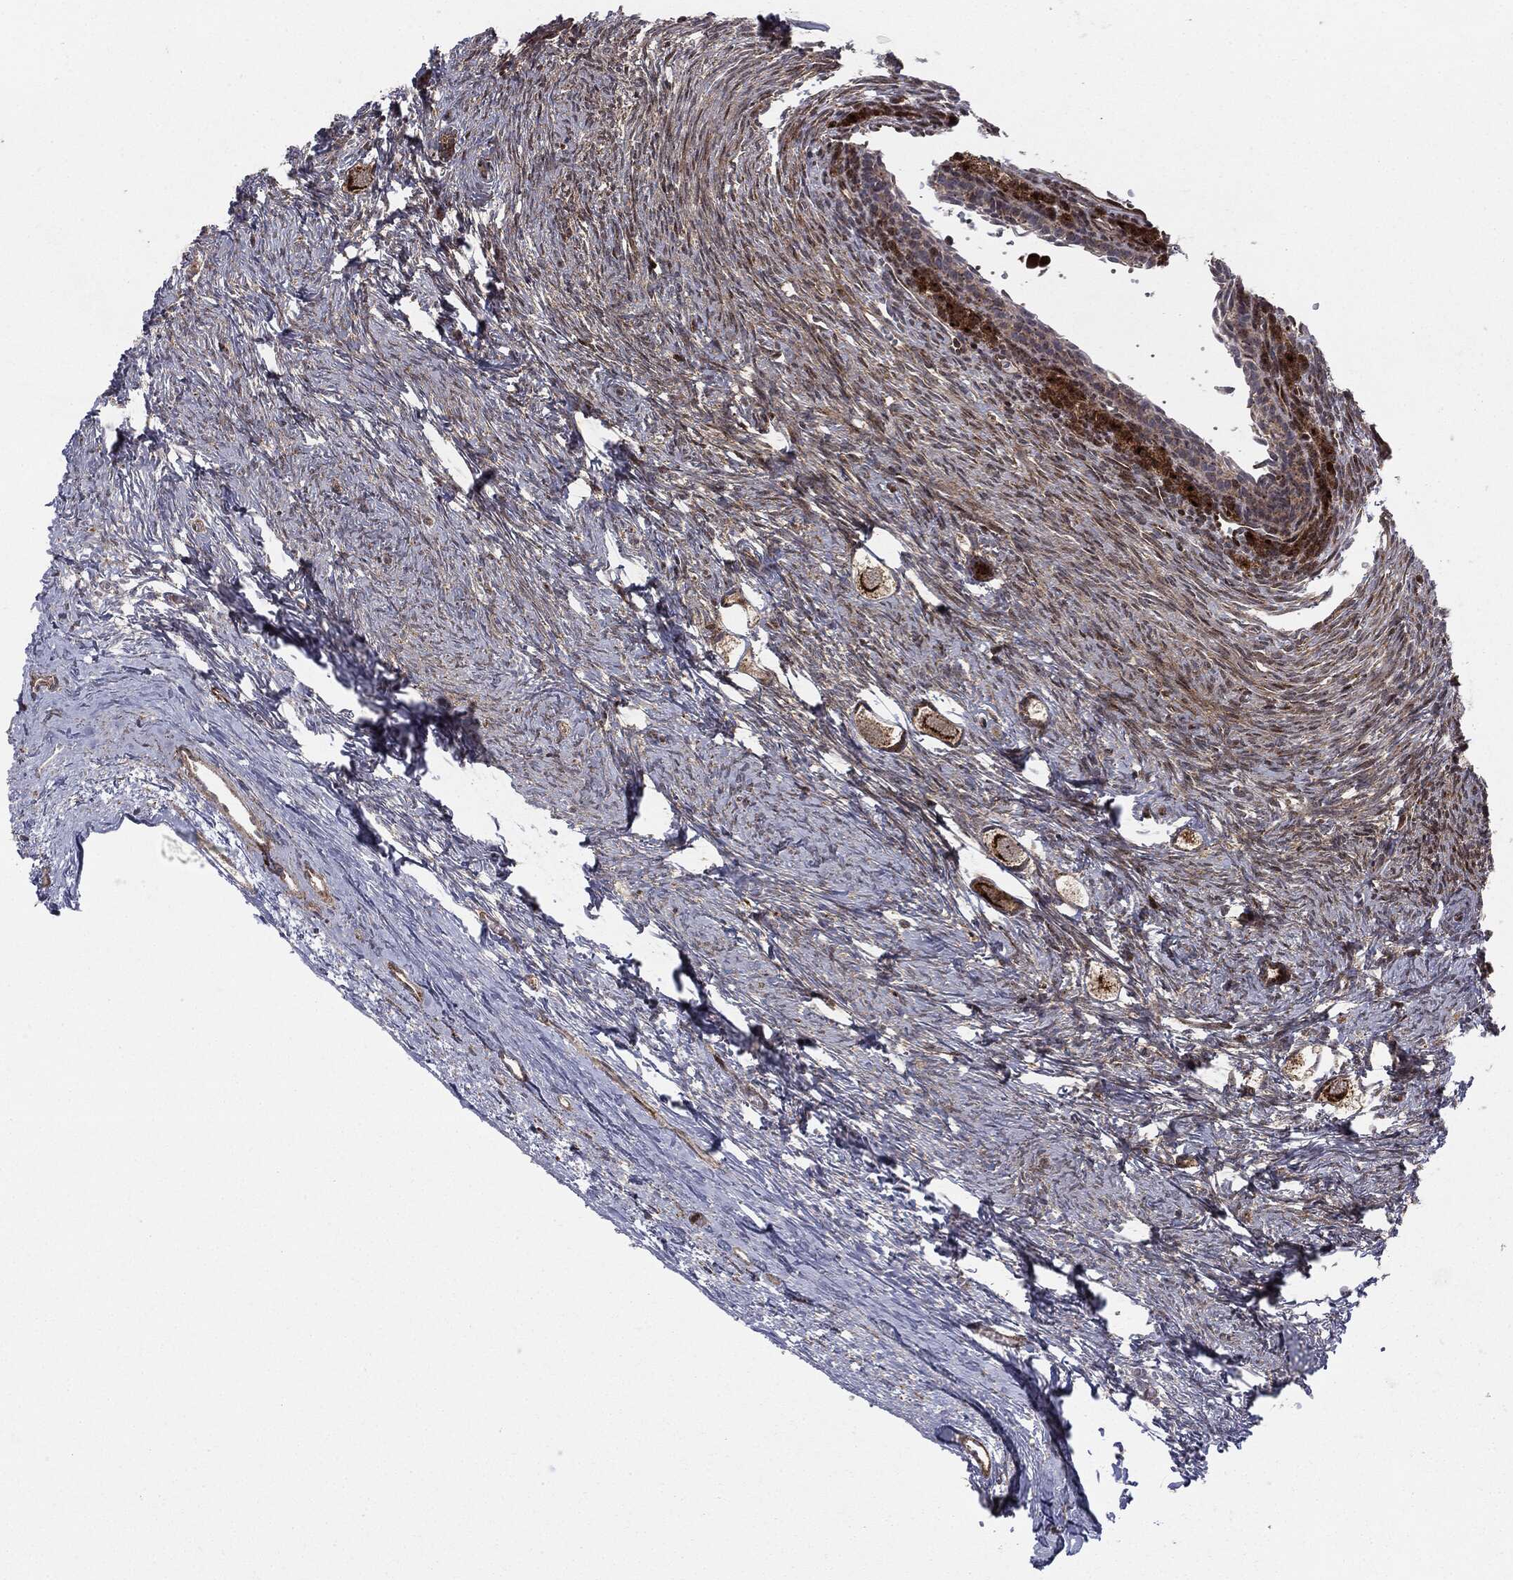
{"staining": {"intensity": "moderate", "quantity": "25%-75%", "location": "cytoplasmic/membranous"}, "tissue": "ovary", "cell_type": "Follicle cells", "image_type": "normal", "snomed": [{"axis": "morphology", "description": "Normal tissue, NOS"}, {"axis": "topography", "description": "Ovary"}], "caption": "Ovary stained with a brown dye shows moderate cytoplasmic/membranous positive positivity in approximately 25%-75% of follicle cells.", "gene": "PTEN", "patient": {"sex": "female", "age": 27}}